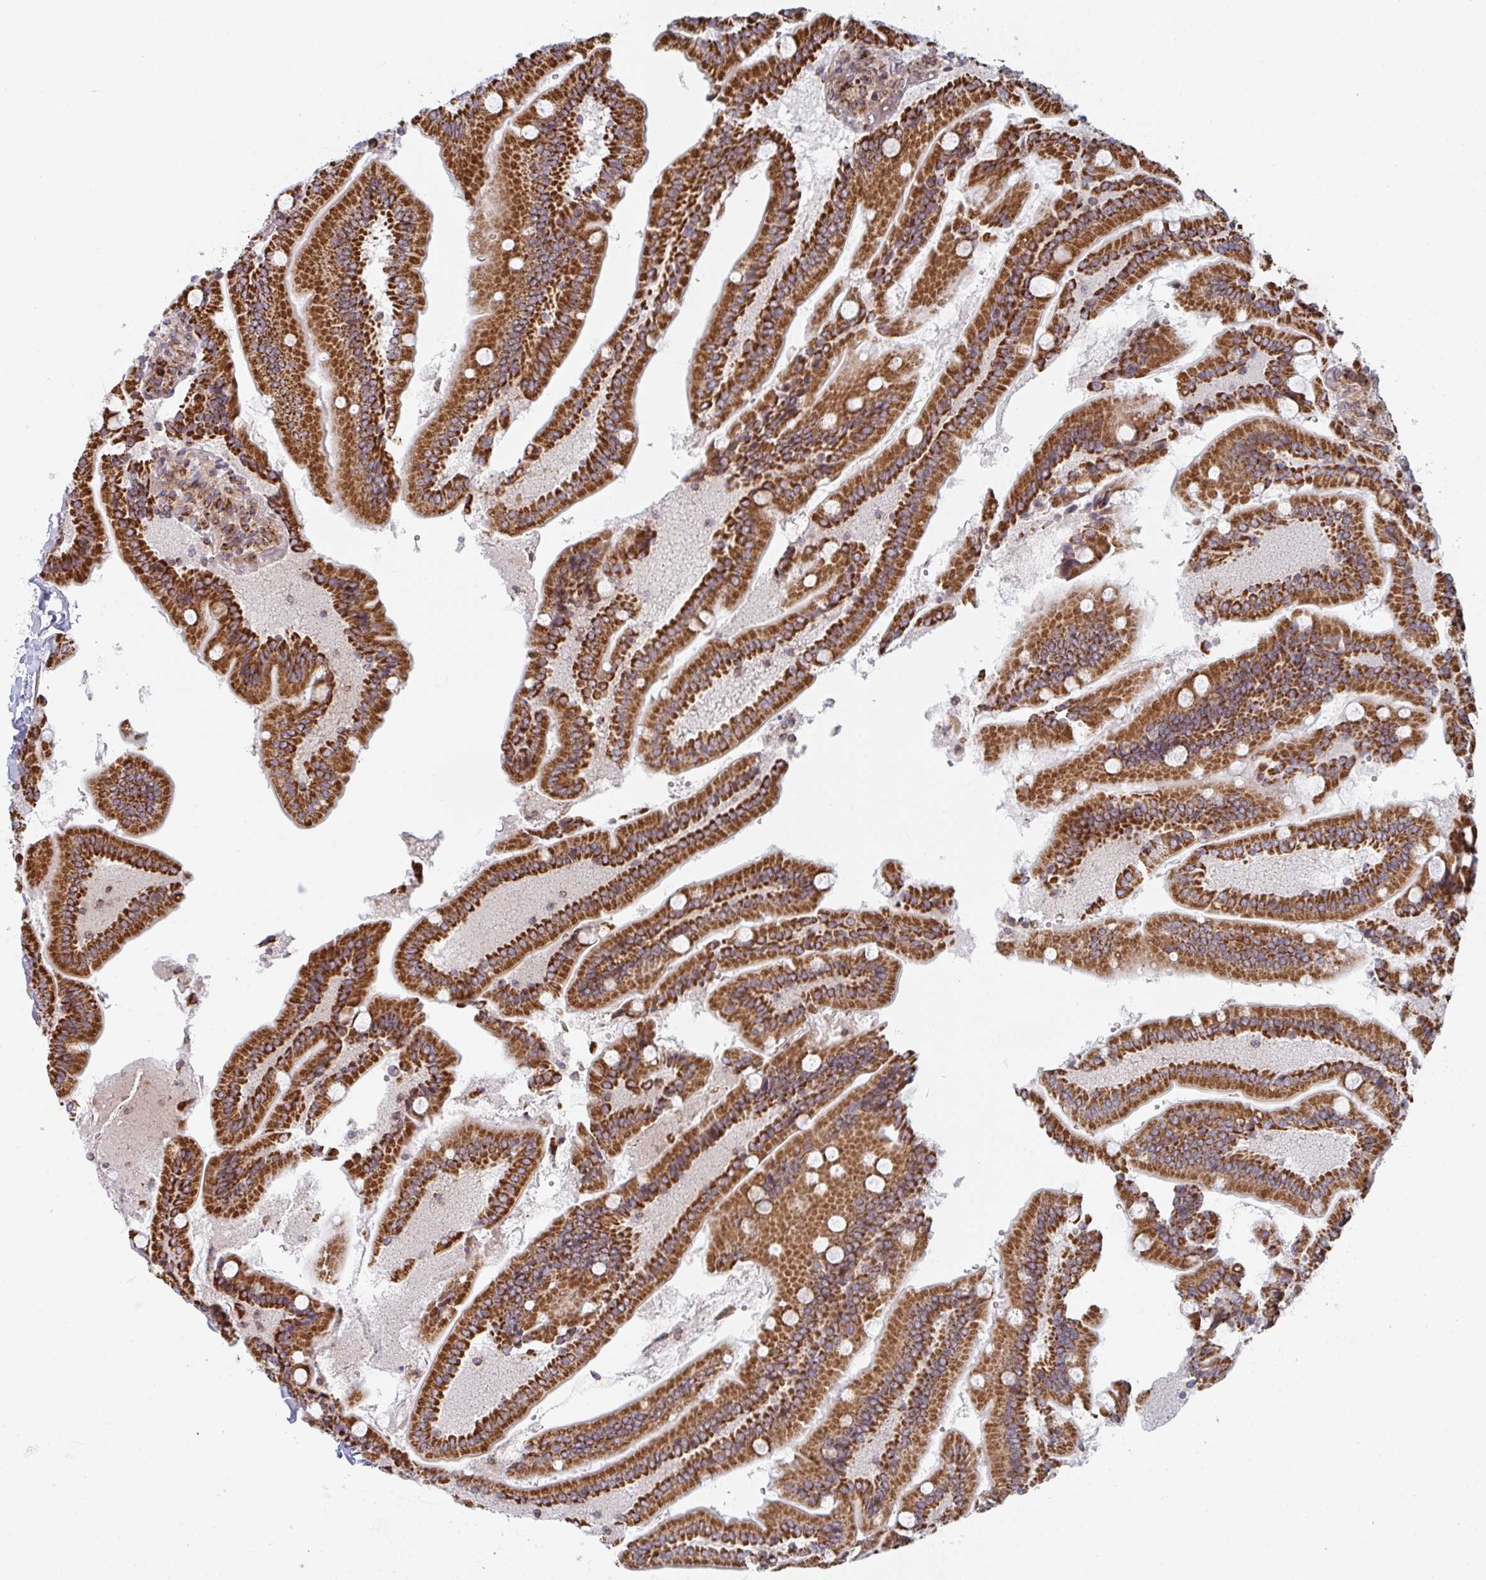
{"staining": {"intensity": "strong", "quantity": ">75%", "location": "cytoplasmic/membranous"}, "tissue": "duodenum", "cell_type": "Glandular cells", "image_type": "normal", "snomed": [{"axis": "morphology", "description": "Normal tissue, NOS"}, {"axis": "topography", "description": "Duodenum"}], "caption": "Brown immunohistochemical staining in benign human duodenum exhibits strong cytoplasmic/membranous staining in about >75% of glandular cells.", "gene": "PRKCH", "patient": {"sex": "female", "age": 62}}